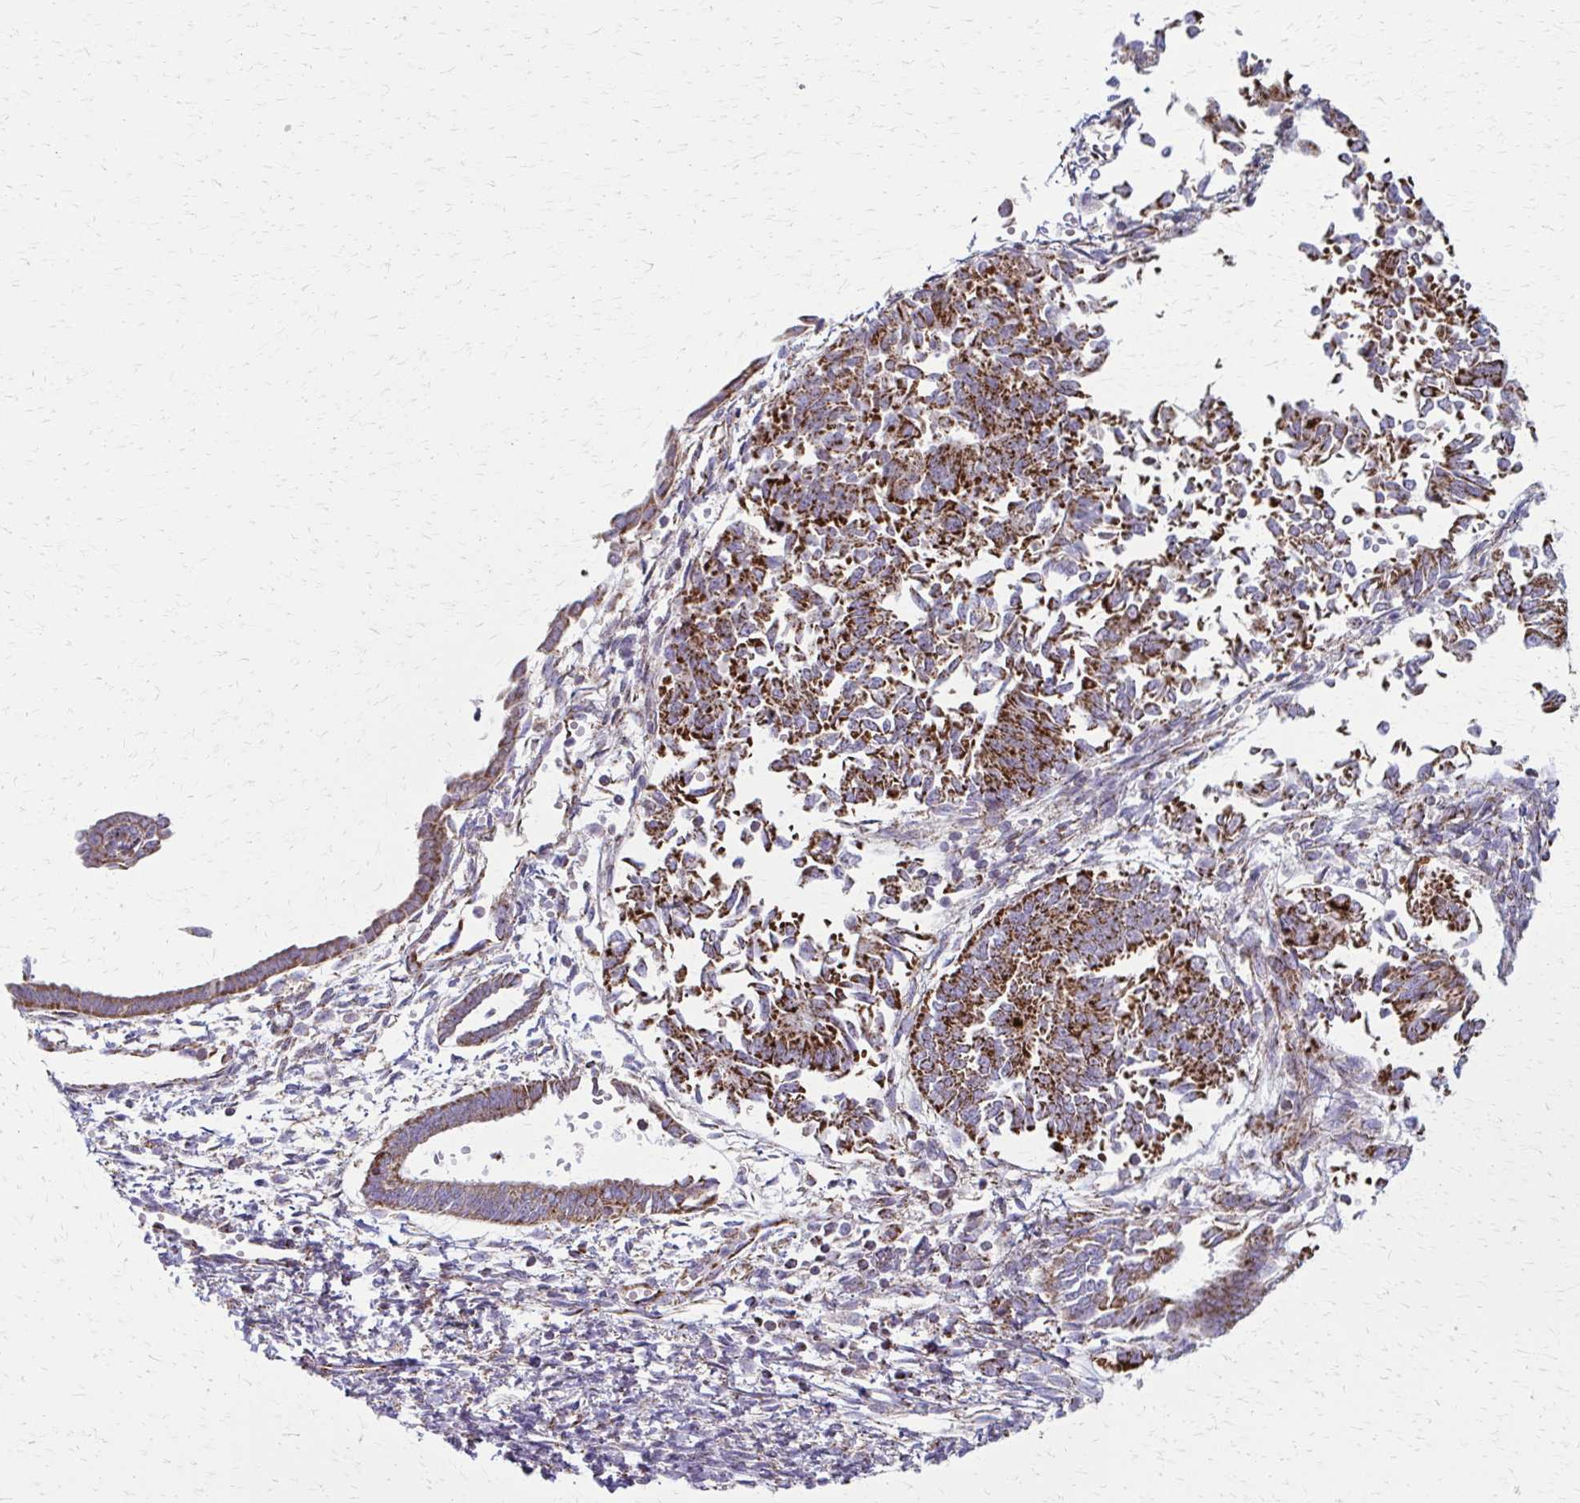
{"staining": {"intensity": "moderate", "quantity": ">75%", "location": "cytoplasmic/membranous"}, "tissue": "endometrial cancer", "cell_type": "Tumor cells", "image_type": "cancer", "snomed": [{"axis": "morphology", "description": "Adenocarcinoma, NOS"}, {"axis": "topography", "description": "Endometrium"}], "caption": "Immunohistochemical staining of human adenocarcinoma (endometrial) displays moderate cytoplasmic/membranous protein positivity in approximately >75% of tumor cells.", "gene": "TVP23A", "patient": {"sex": "female", "age": 65}}